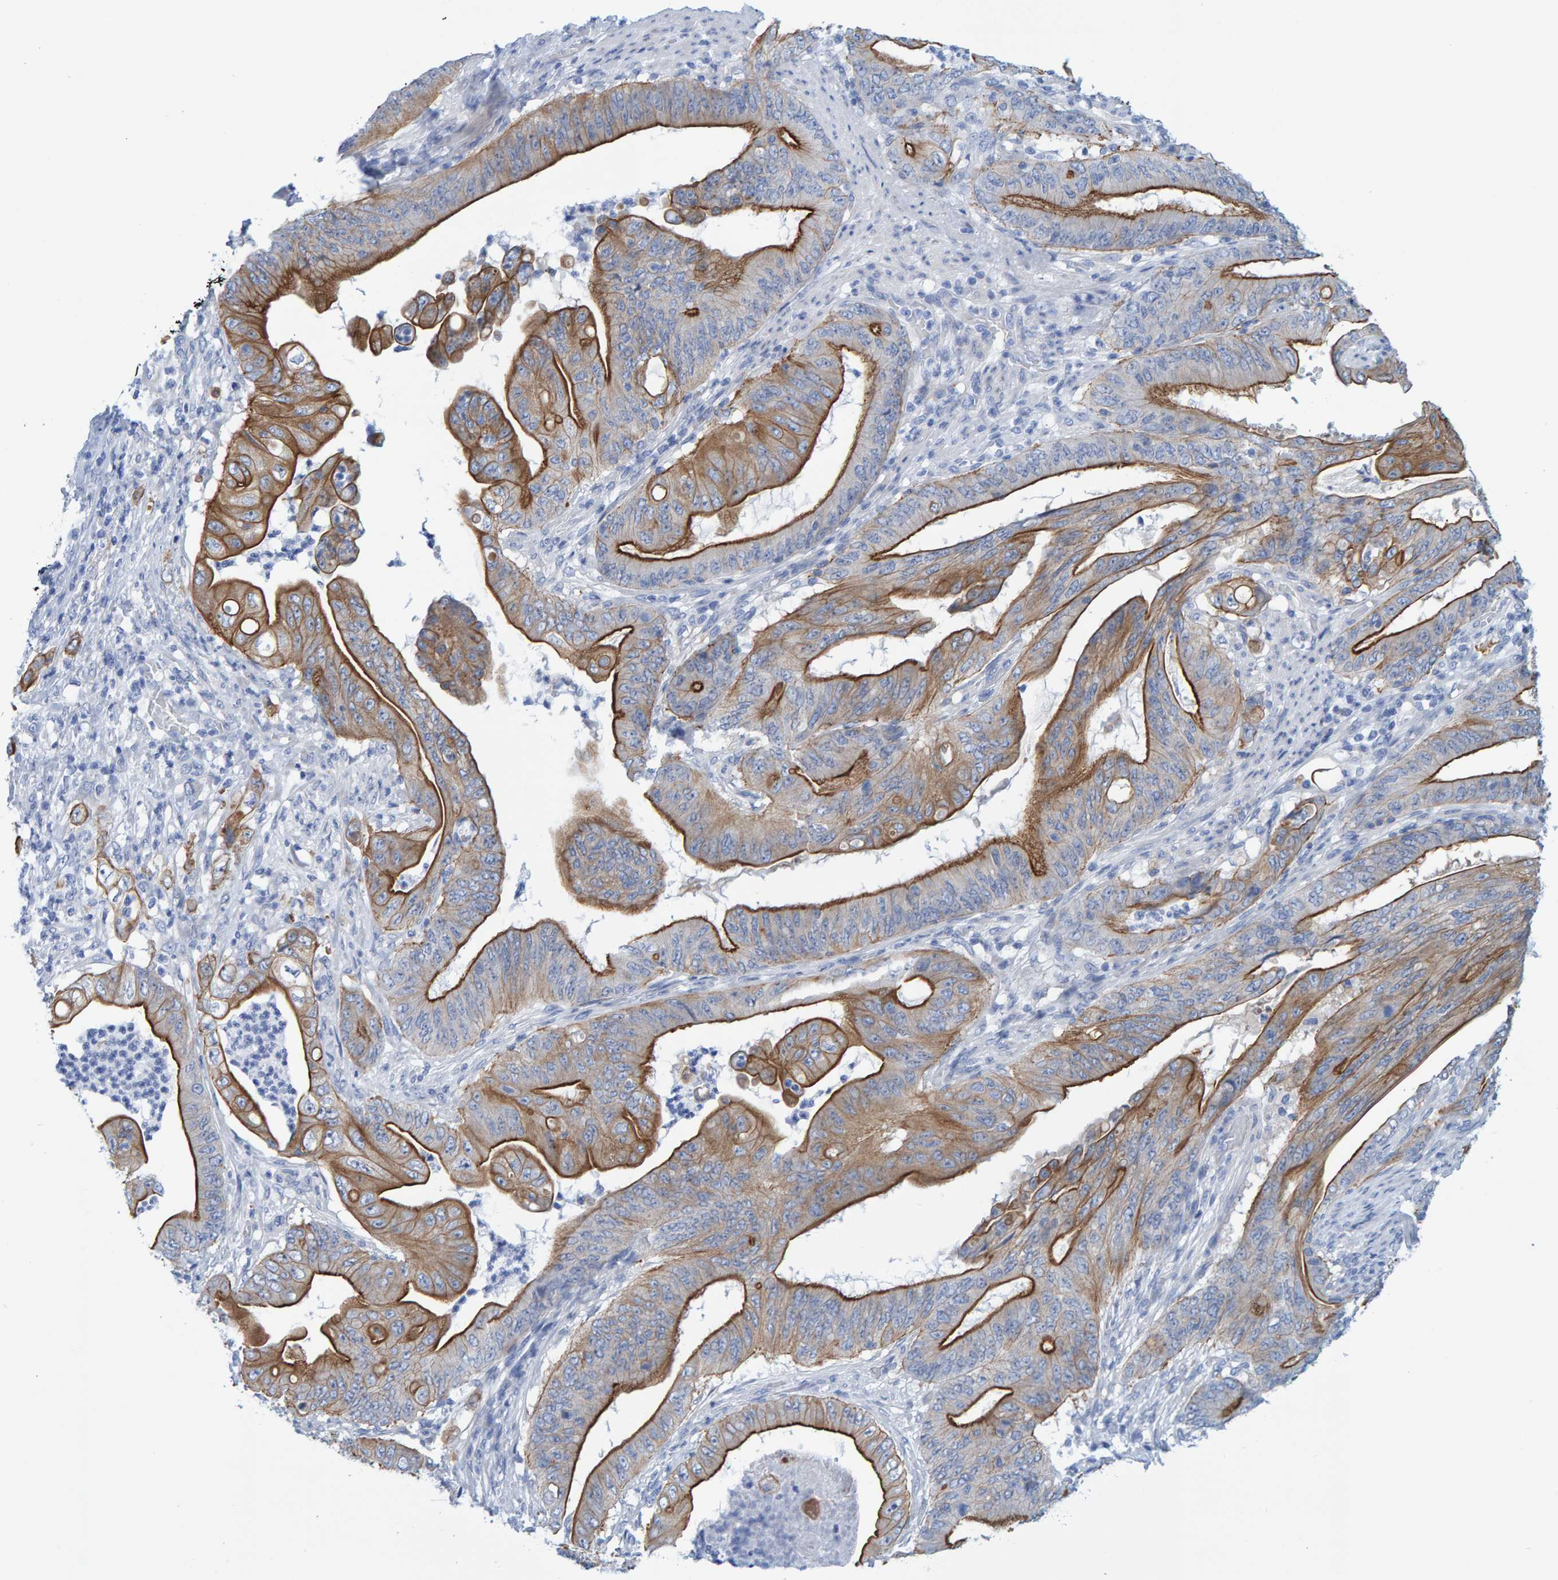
{"staining": {"intensity": "moderate", "quantity": ">75%", "location": "cytoplasmic/membranous"}, "tissue": "stomach cancer", "cell_type": "Tumor cells", "image_type": "cancer", "snomed": [{"axis": "morphology", "description": "Adenocarcinoma, NOS"}, {"axis": "topography", "description": "Stomach"}], "caption": "Human stomach cancer stained with a protein marker reveals moderate staining in tumor cells.", "gene": "JAKMIP3", "patient": {"sex": "female", "age": 73}}